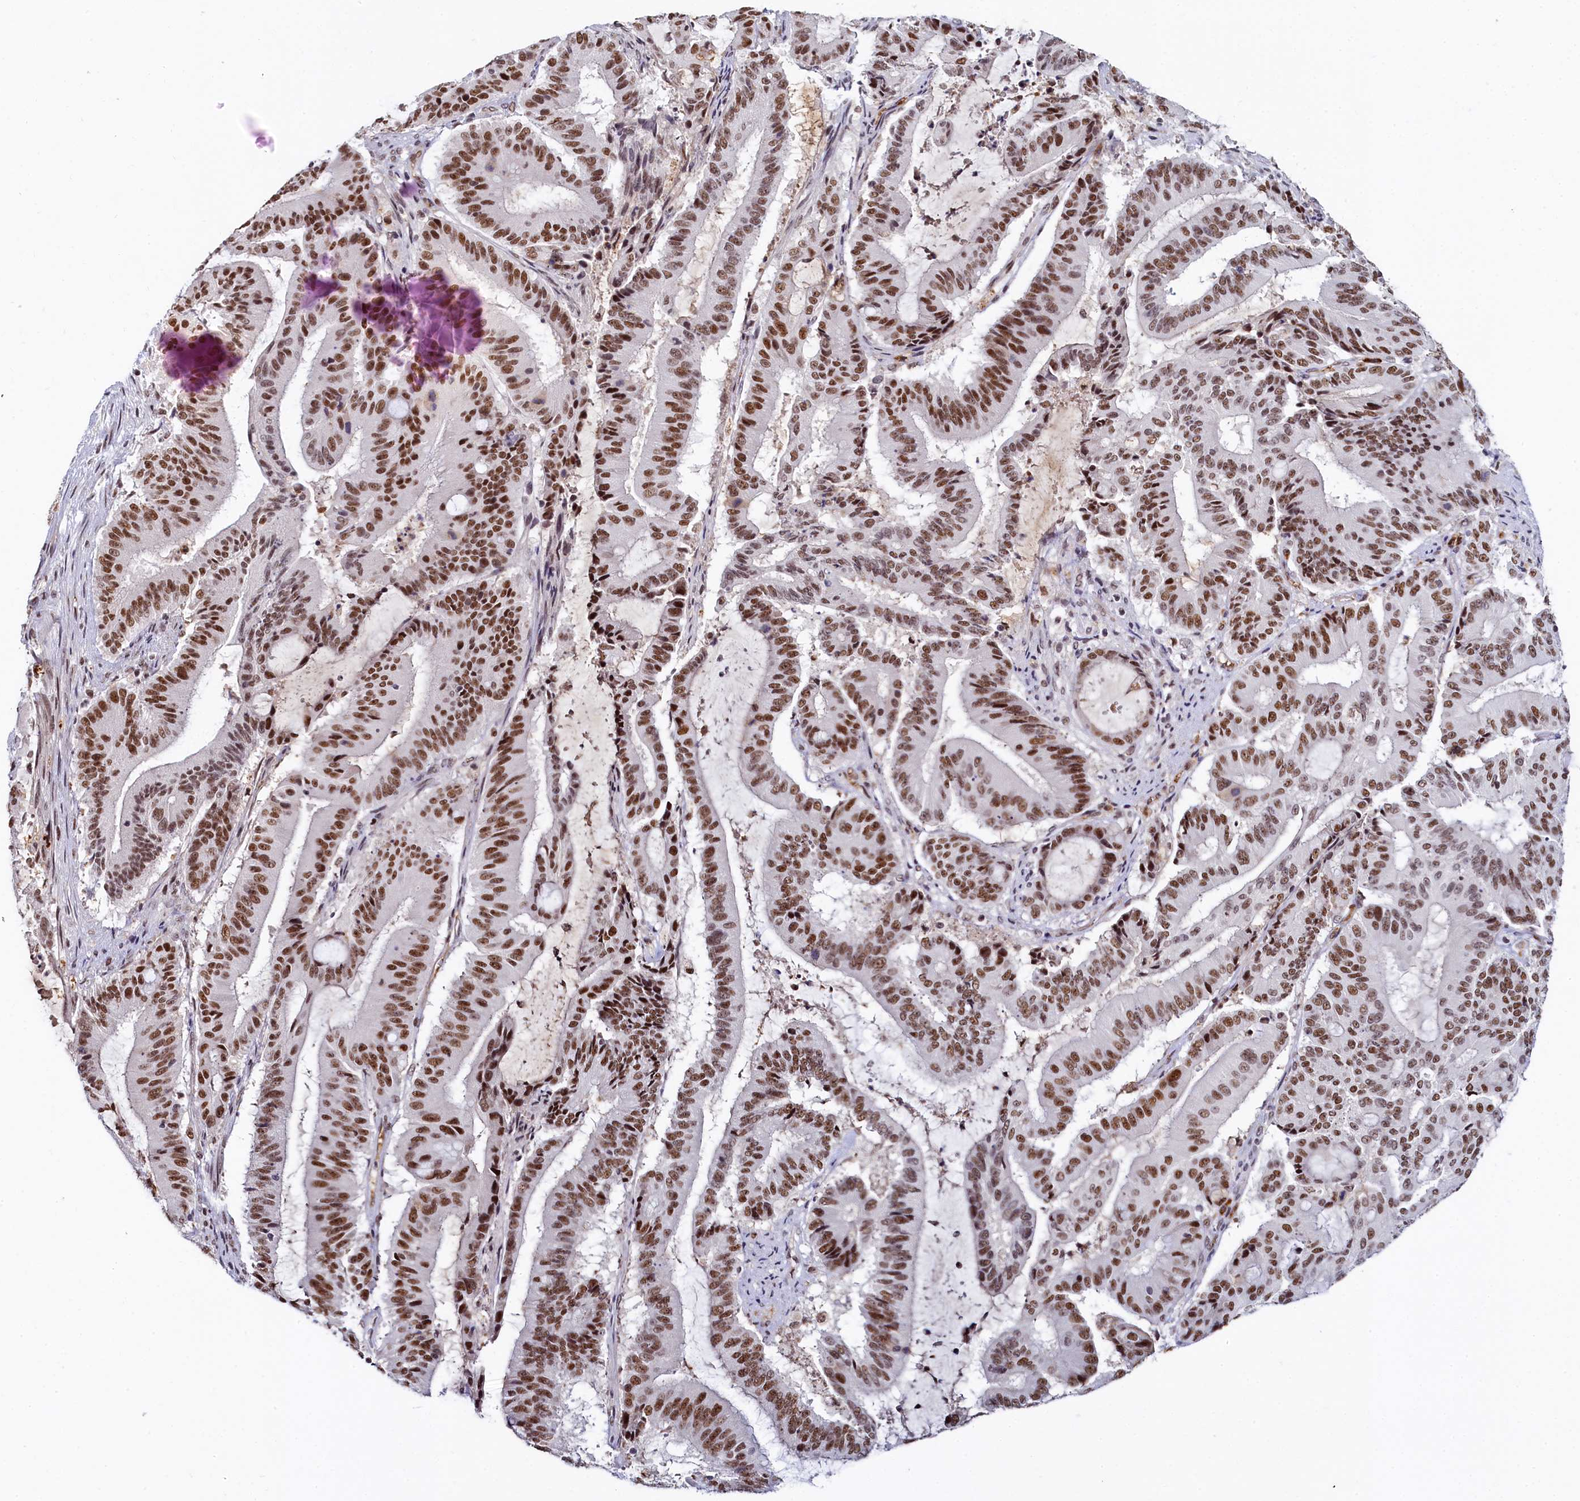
{"staining": {"intensity": "moderate", "quantity": ">75%", "location": "nuclear"}, "tissue": "liver cancer", "cell_type": "Tumor cells", "image_type": "cancer", "snomed": [{"axis": "morphology", "description": "Normal tissue, NOS"}, {"axis": "morphology", "description": "Cholangiocarcinoma"}, {"axis": "topography", "description": "Liver"}, {"axis": "topography", "description": "Peripheral nerve tissue"}], "caption": "Liver cancer (cholangiocarcinoma) stained for a protein (brown) displays moderate nuclear positive staining in about >75% of tumor cells.", "gene": "INTS14", "patient": {"sex": "female", "age": 73}}